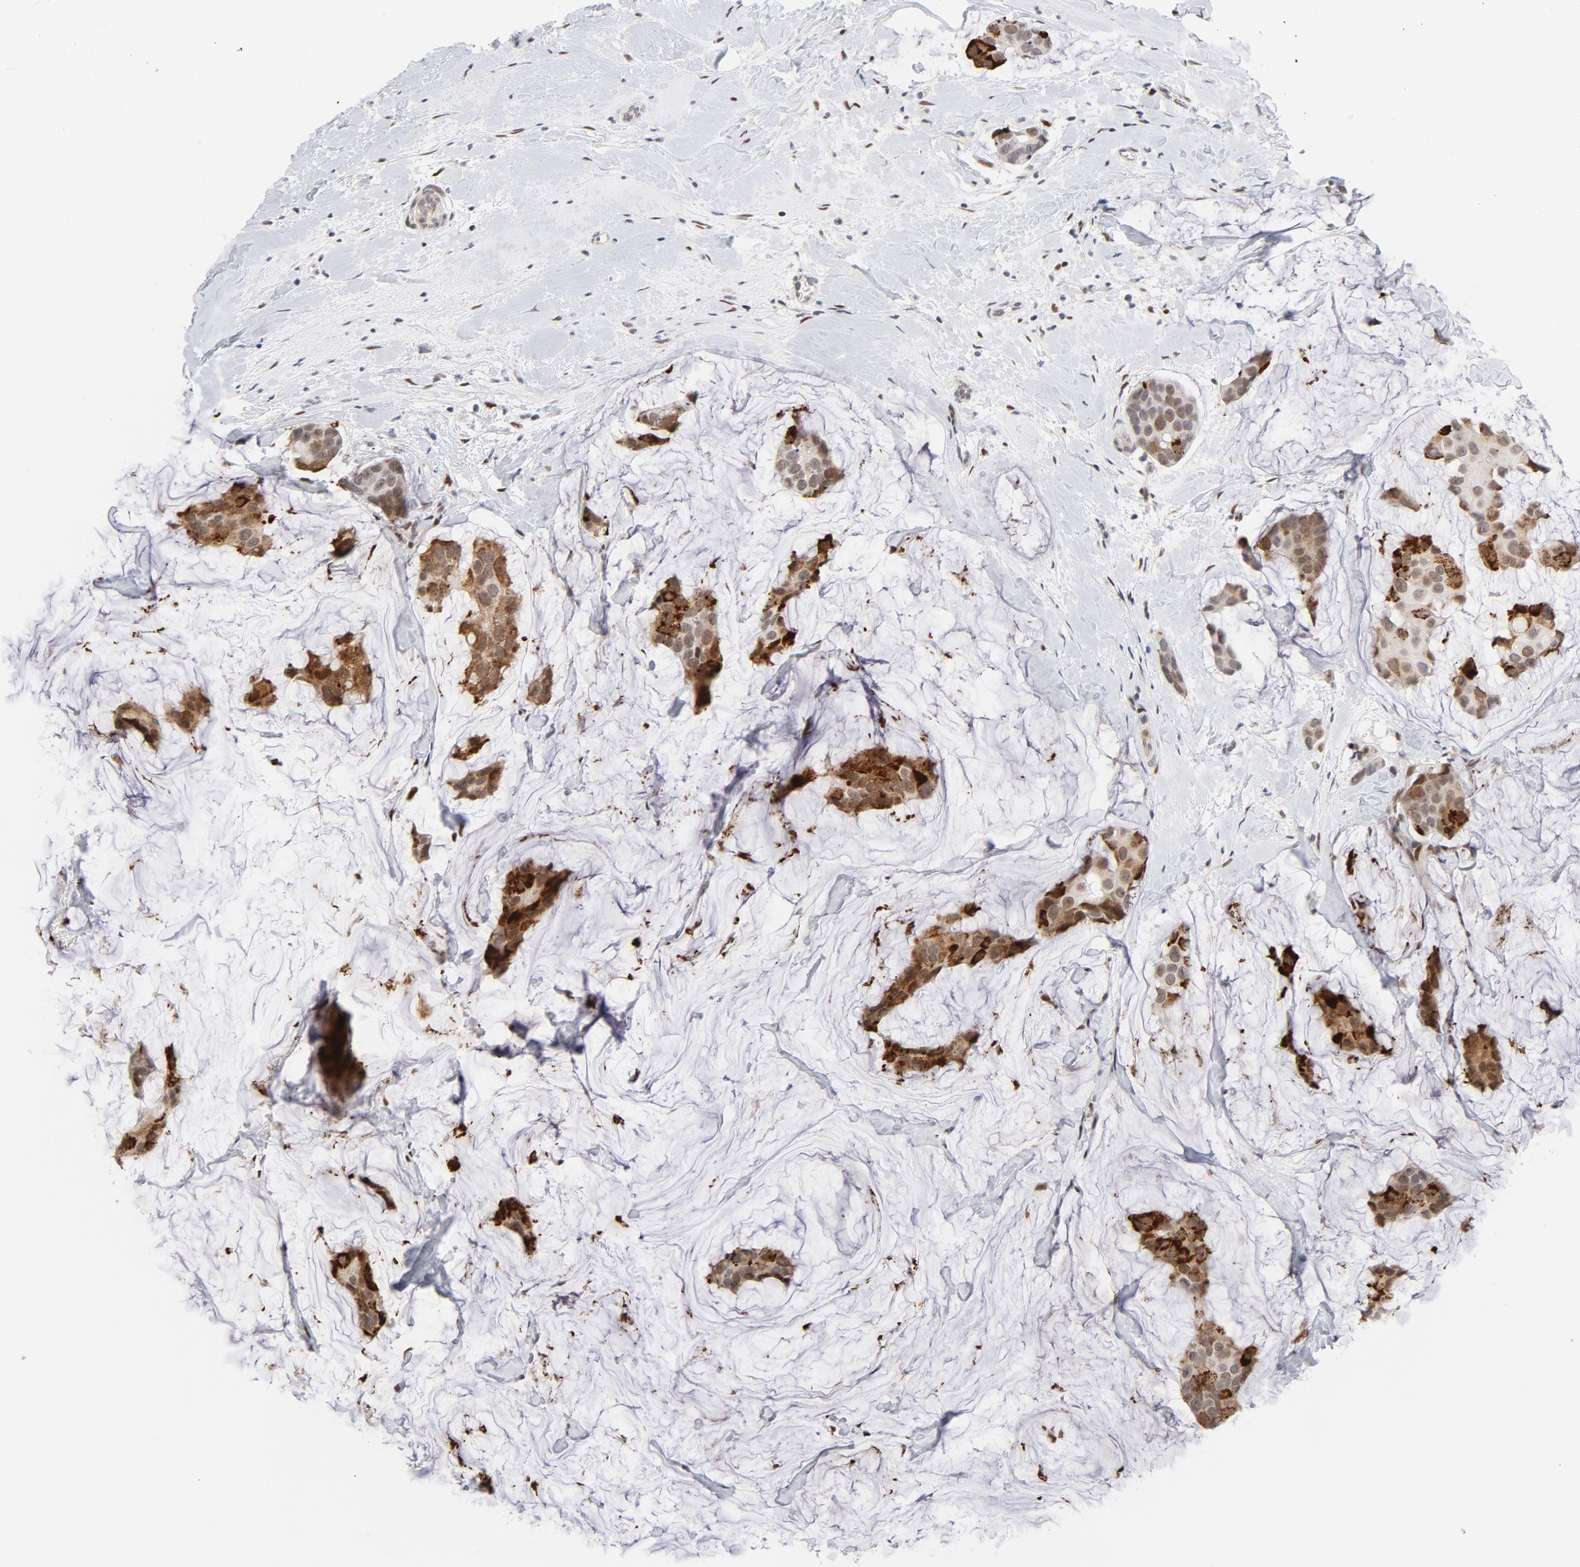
{"staining": {"intensity": "strong", "quantity": ">75%", "location": "cytoplasmic/membranous,nuclear"}, "tissue": "breast cancer", "cell_type": "Tumor cells", "image_type": "cancer", "snomed": [{"axis": "morphology", "description": "Normal tissue, NOS"}, {"axis": "morphology", "description": "Duct carcinoma"}, {"axis": "topography", "description": "Breast"}], "caption": "A brown stain highlights strong cytoplasmic/membranous and nuclear staining of a protein in intraductal carcinoma (breast) tumor cells.", "gene": "NFIC", "patient": {"sex": "female", "age": 50}}